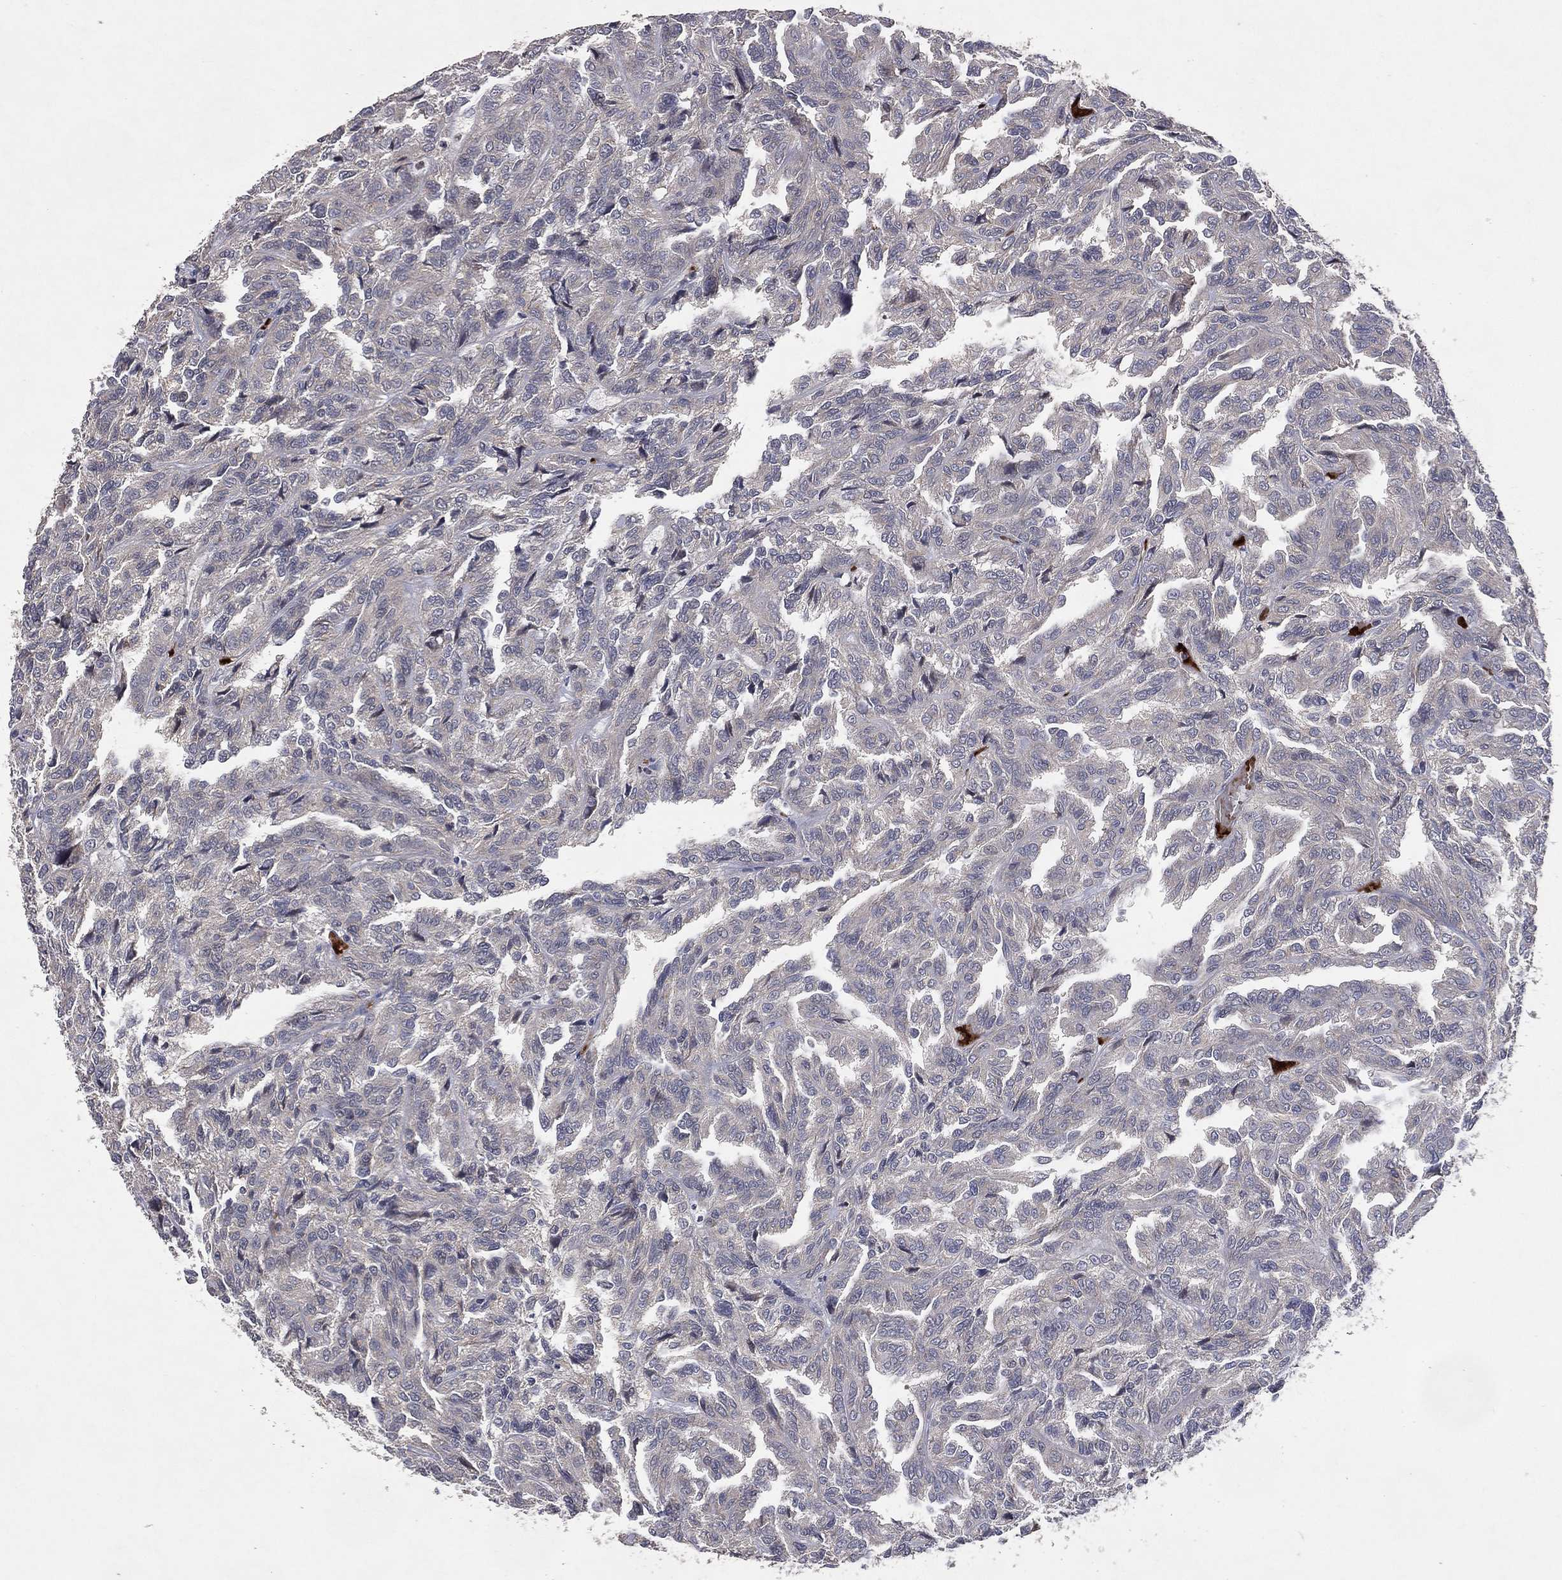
{"staining": {"intensity": "negative", "quantity": "none", "location": "none"}, "tissue": "renal cancer", "cell_type": "Tumor cells", "image_type": "cancer", "snomed": [{"axis": "morphology", "description": "Adenocarcinoma, NOS"}, {"axis": "topography", "description": "Kidney"}], "caption": "Immunohistochemical staining of human renal cancer (adenocarcinoma) demonstrates no significant expression in tumor cells.", "gene": "DNAH7", "patient": {"sex": "male", "age": 79}}